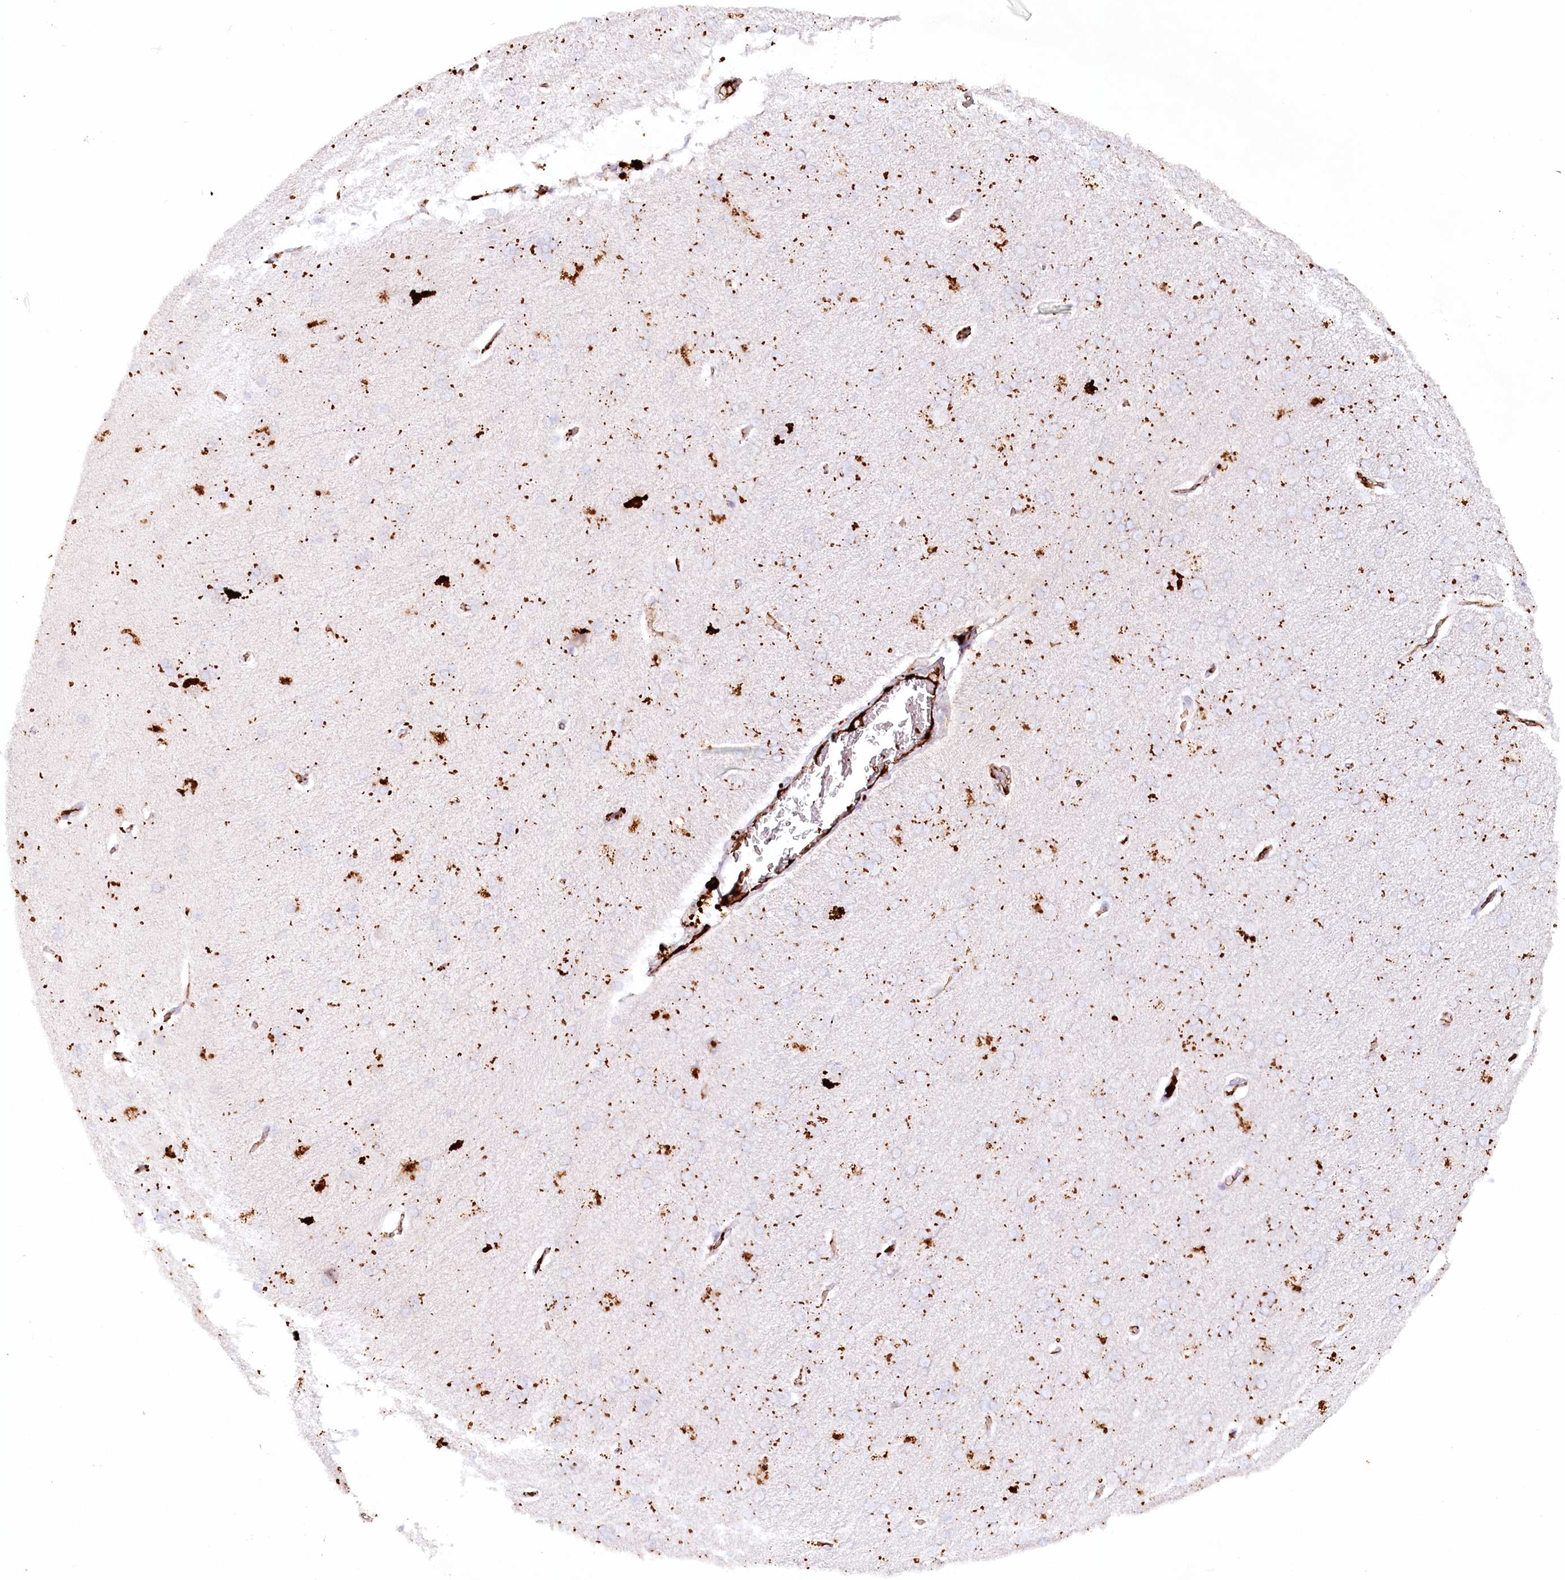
{"staining": {"intensity": "negative", "quantity": "none", "location": "none"}, "tissue": "cerebral cortex", "cell_type": "Endothelial cells", "image_type": "normal", "snomed": [{"axis": "morphology", "description": "Normal tissue, NOS"}, {"axis": "topography", "description": "Cerebral cortex"}], "caption": "A high-resolution photomicrograph shows immunohistochemistry (IHC) staining of unremarkable cerebral cortex, which demonstrates no significant positivity in endothelial cells.", "gene": "PSAPL1", "patient": {"sex": "male", "age": 62}}